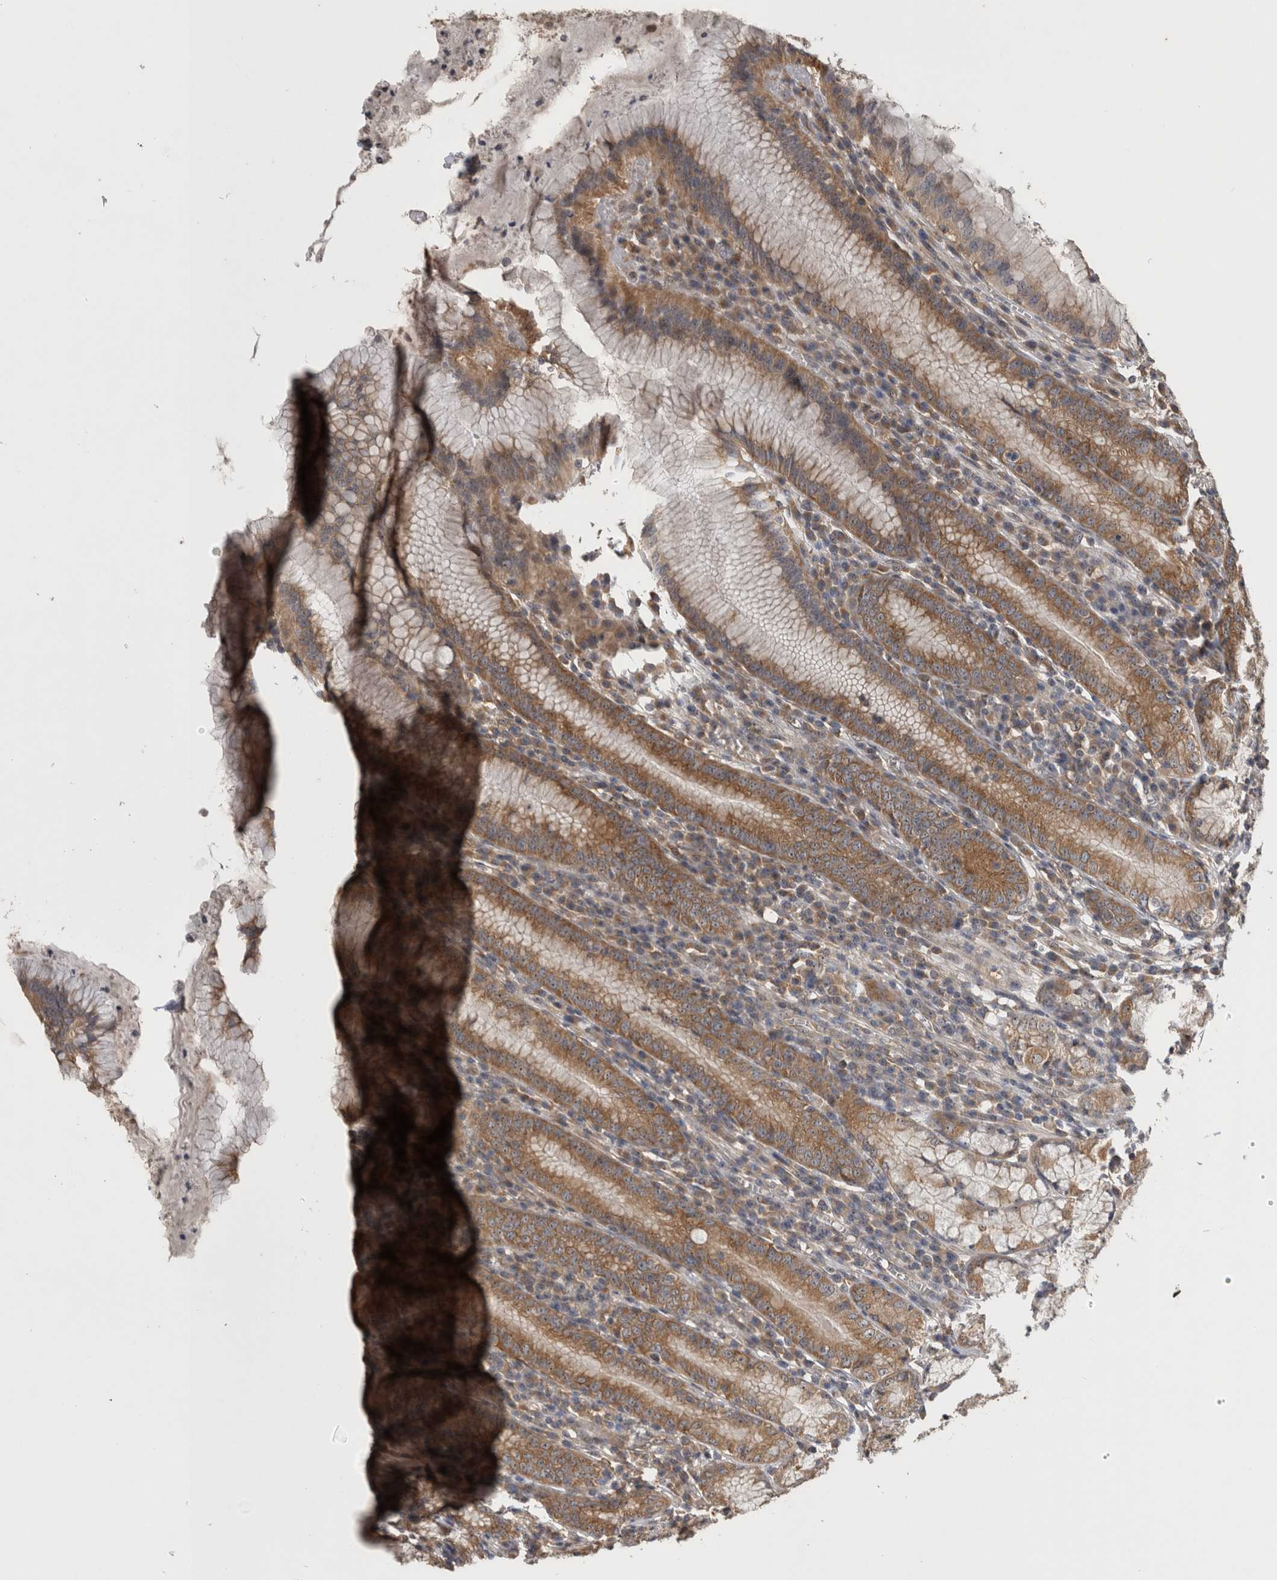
{"staining": {"intensity": "moderate", "quantity": ">75%", "location": "cytoplasmic/membranous"}, "tissue": "stomach", "cell_type": "Glandular cells", "image_type": "normal", "snomed": [{"axis": "morphology", "description": "Normal tissue, NOS"}, {"axis": "topography", "description": "Stomach"}], "caption": "Protein staining by immunohistochemistry (IHC) shows moderate cytoplasmic/membranous expression in about >75% of glandular cells in normal stomach. (Stains: DAB (3,3'-diaminobenzidine) in brown, nuclei in blue, Microscopy: brightfield microscopy at high magnification).", "gene": "ATXN2", "patient": {"sex": "male", "age": 55}}